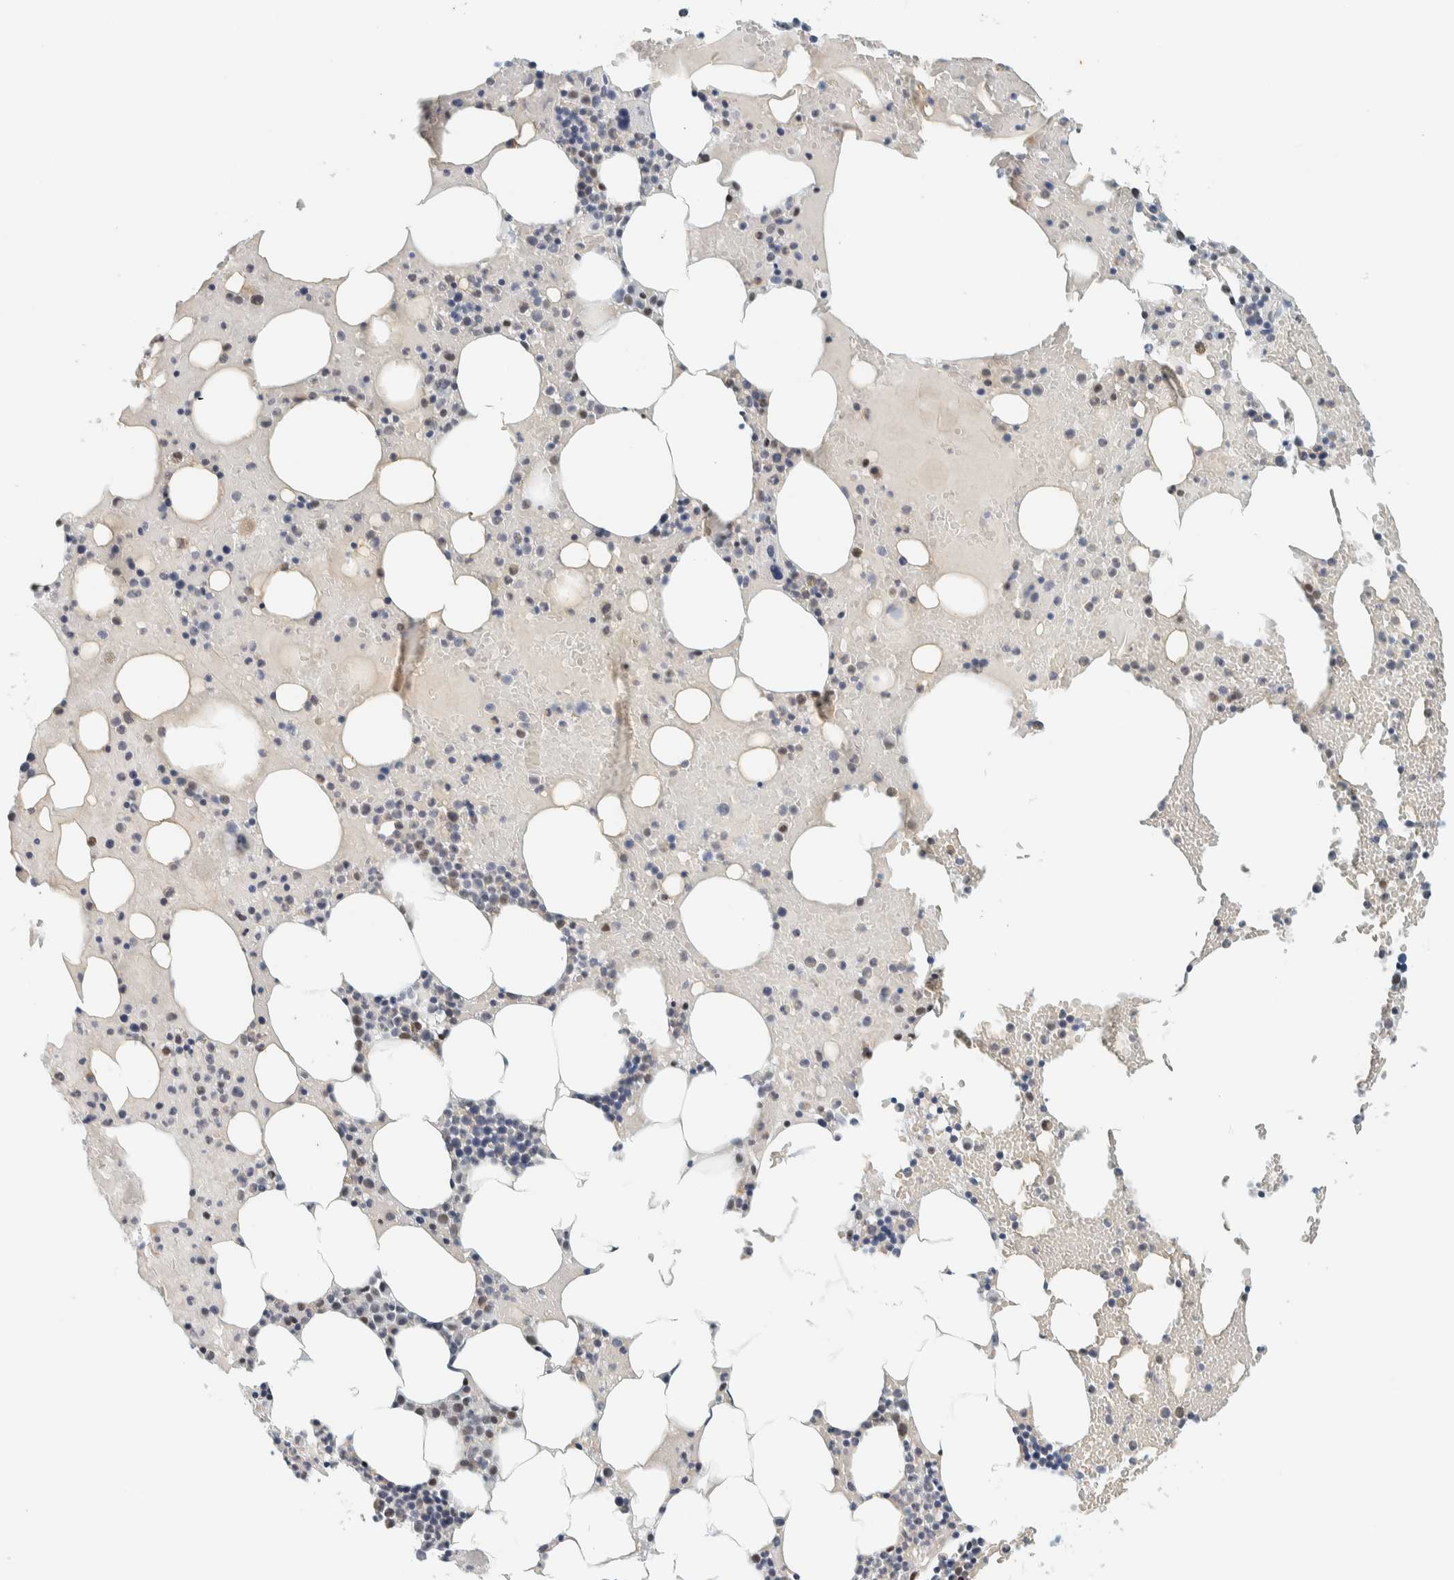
{"staining": {"intensity": "weak", "quantity": "<25%", "location": "nuclear"}, "tissue": "bone marrow", "cell_type": "Hematopoietic cells", "image_type": "normal", "snomed": [{"axis": "morphology", "description": "Normal tissue, NOS"}, {"axis": "morphology", "description": "Inflammation, NOS"}, {"axis": "topography", "description": "Bone marrow"}], "caption": "This is an IHC histopathology image of normal human bone marrow. There is no positivity in hematopoietic cells.", "gene": "ZNF683", "patient": {"sex": "male", "age": 68}}